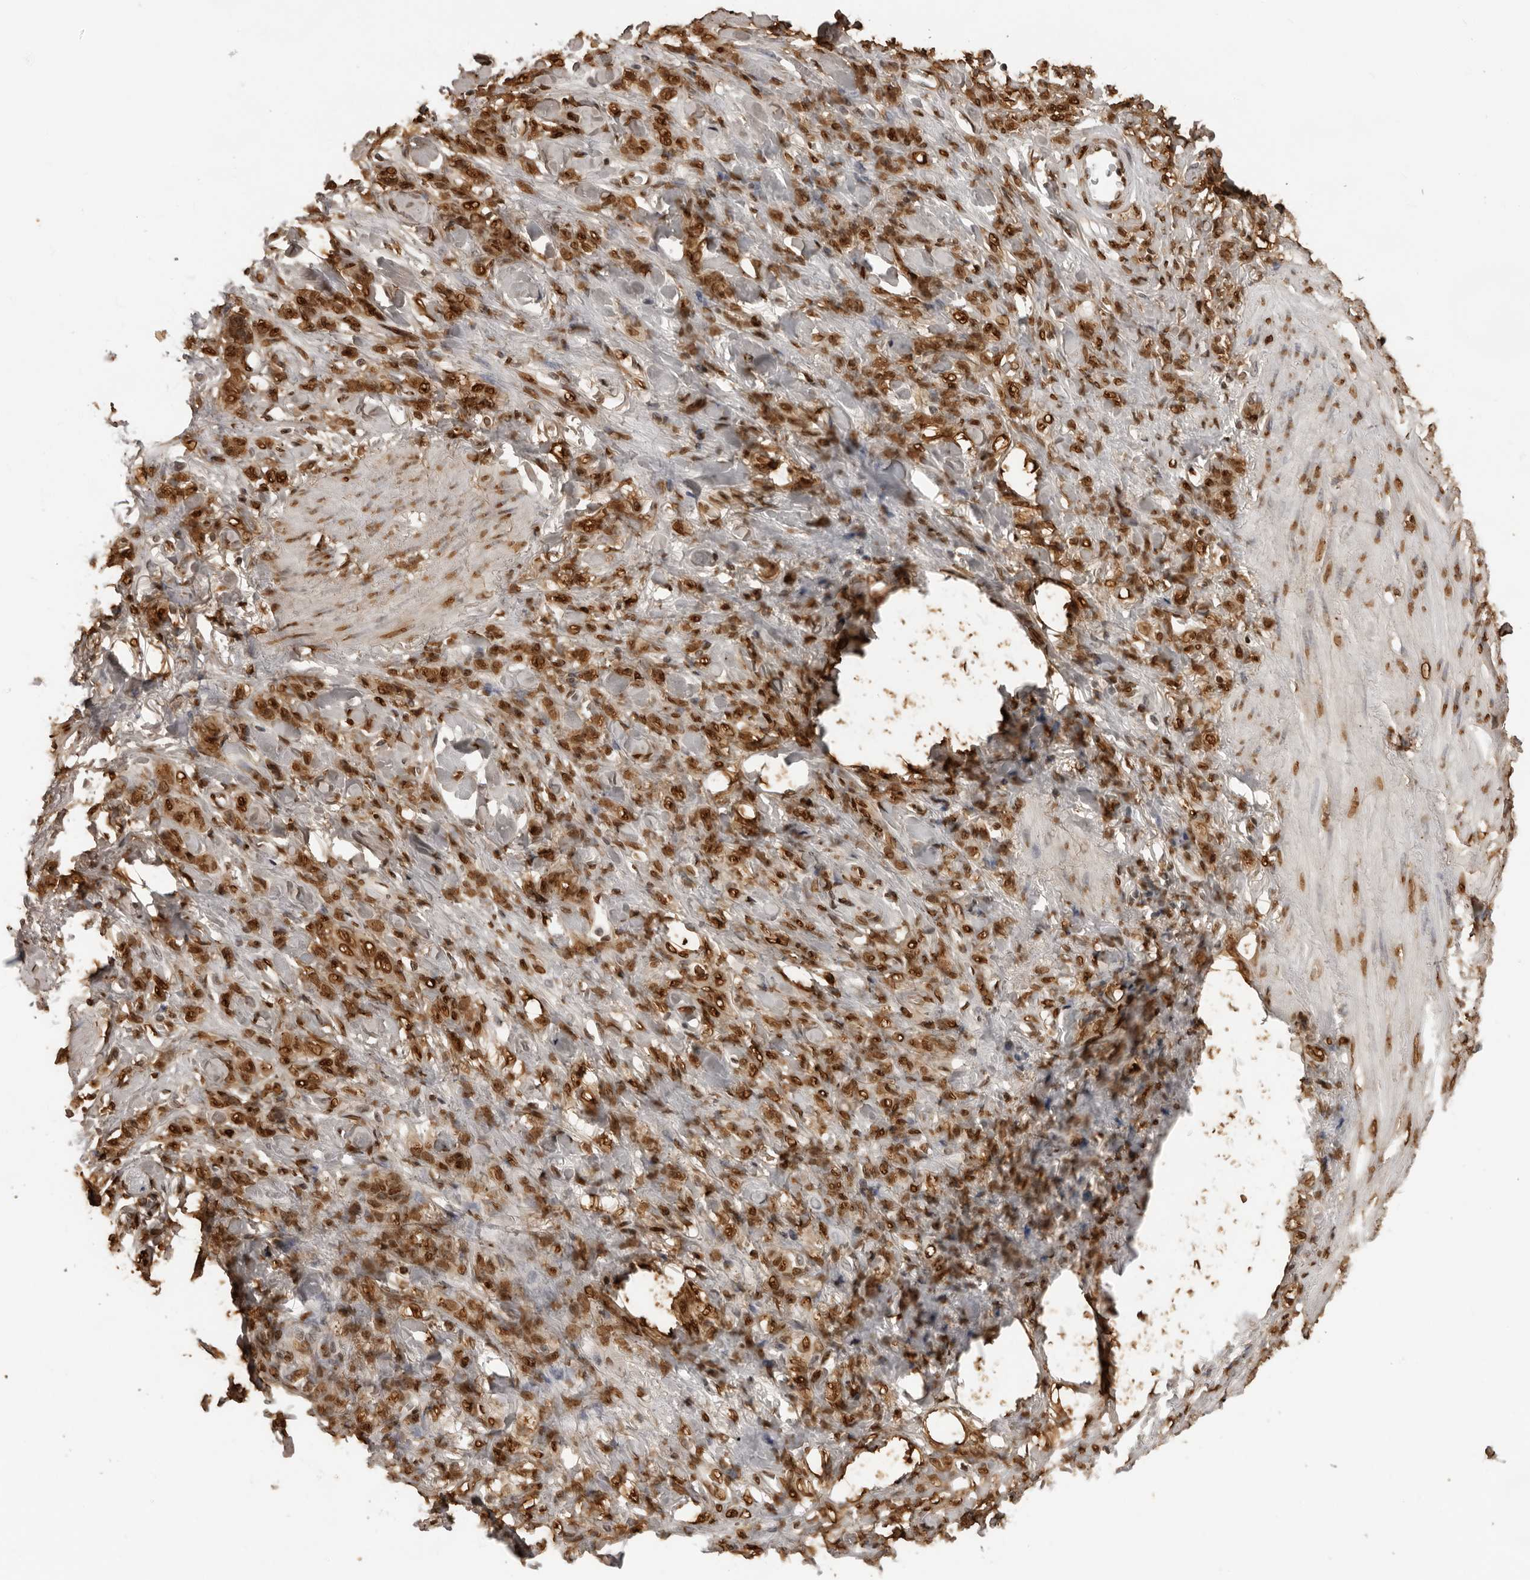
{"staining": {"intensity": "strong", "quantity": ">75%", "location": "nuclear"}, "tissue": "stomach cancer", "cell_type": "Tumor cells", "image_type": "cancer", "snomed": [{"axis": "morphology", "description": "Normal tissue, NOS"}, {"axis": "morphology", "description": "Adenocarcinoma, NOS"}, {"axis": "topography", "description": "Stomach"}], "caption": "Protein analysis of stomach cancer tissue demonstrates strong nuclear positivity in approximately >75% of tumor cells. (Stains: DAB in brown, nuclei in blue, Microscopy: brightfield microscopy at high magnification).", "gene": "ZFP91", "patient": {"sex": "male", "age": 82}}